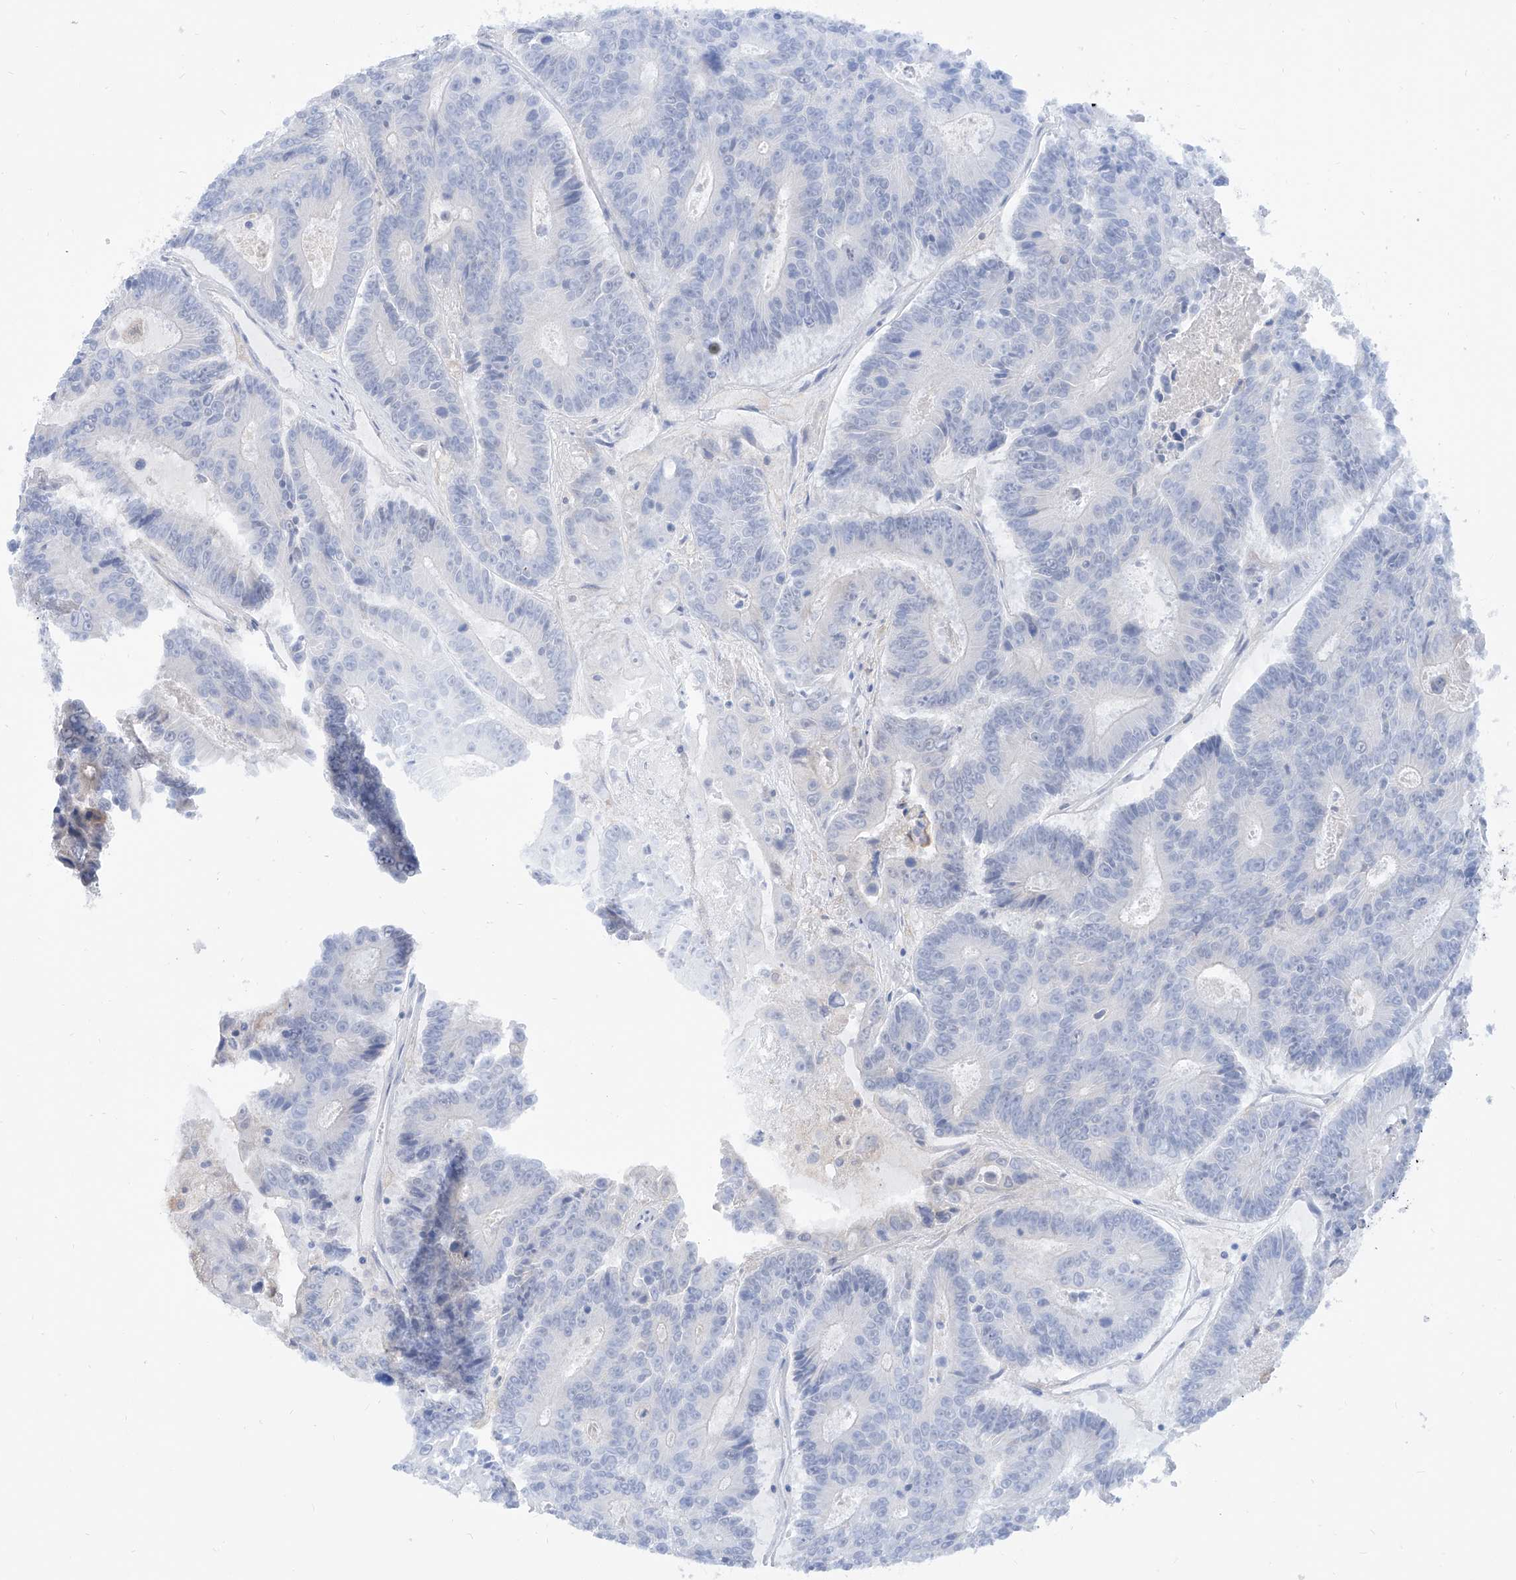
{"staining": {"intensity": "negative", "quantity": "none", "location": "none"}, "tissue": "colorectal cancer", "cell_type": "Tumor cells", "image_type": "cancer", "snomed": [{"axis": "morphology", "description": "Adenocarcinoma, NOS"}, {"axis": "topography", "description": "Colon"}], "caption": "This histopathology image is of colorectal cancer stained with IHC to label a protein in brown with the nuclei are counter-stained blue. There is no staining in tumor cells.", "gene": "PDXK", "patient": {"sex": "male", "age": 83}}